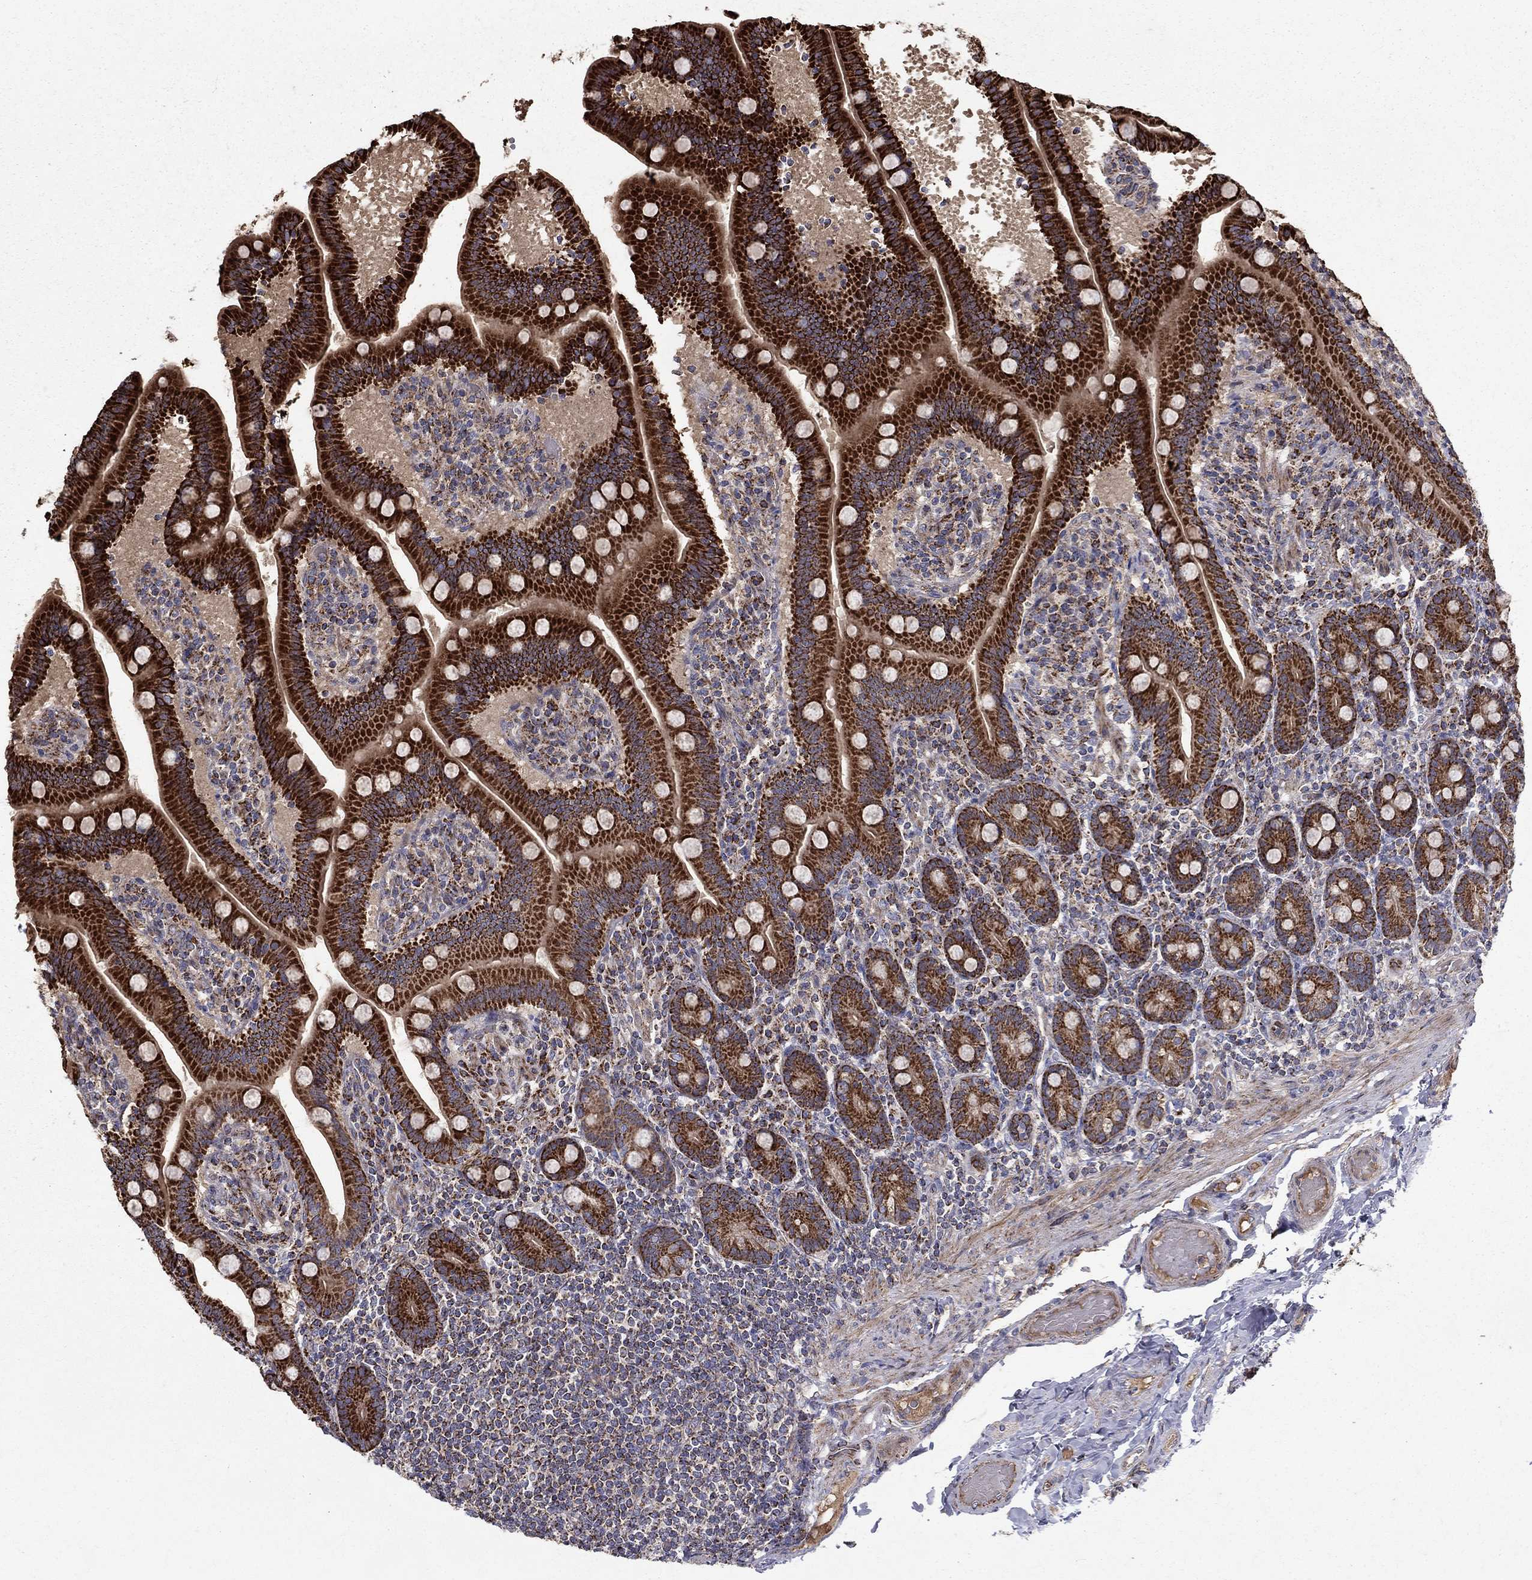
{"staining": {"intensity": "strong", "quantity": ">75%", "location": "cytoplasmic/membranous"}, "tissue": "small intestine", "cell_type": "Glandular cells", "image_type": "normal", "snomed": [{"axis": "morphology", "description": "Normal tissue, NOS"}, {"axis": "topography", "description": "Small intestine"}], "caption": "Immunohistochemical staining of normal human small intestine shows >75% levels of strong cytoplasmic/membranous protein expression in about >75% of glandular cells.", "gene": "NDUFS8", "patient": {"sex": "male", "age": 66}}